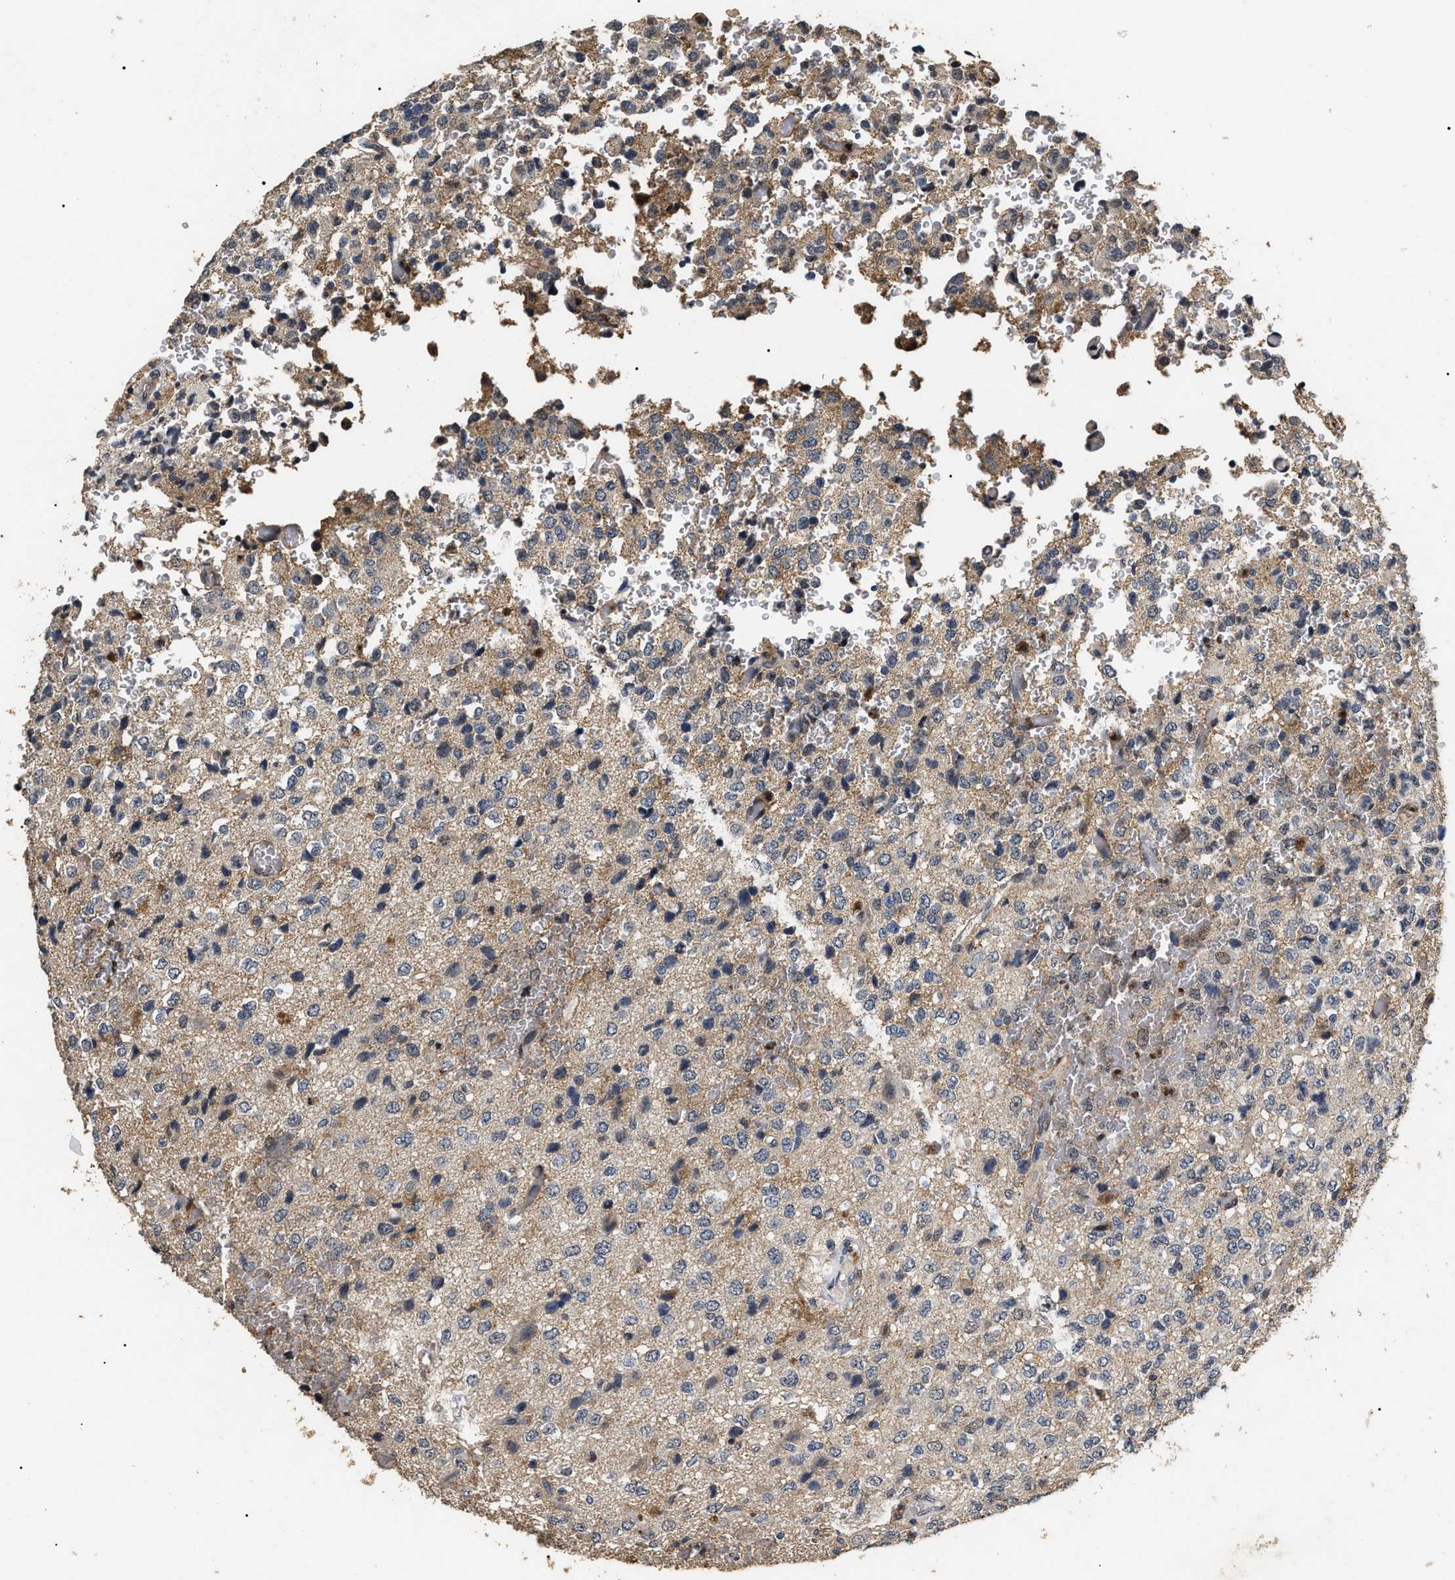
{"staining": {"intensity": "weak", "quantity": "<25%", "location": "cytoplasmic/membranous"}, "tissue": "glioma", "cell_type": "Tumor cells", "image_type": "cancer", "snomed": [{"axis": "morphology", "description": "Glioma, malignant, High grade"}, {"axis": "topography", "description": "pancreas cauda"}], "caption": "This is an IHC photomicrograph of malignant high-grade glioma. There is no positivity in tumor cells.", "gene": "ANP32E", "patient": {"sex": "male", "age": 60}}